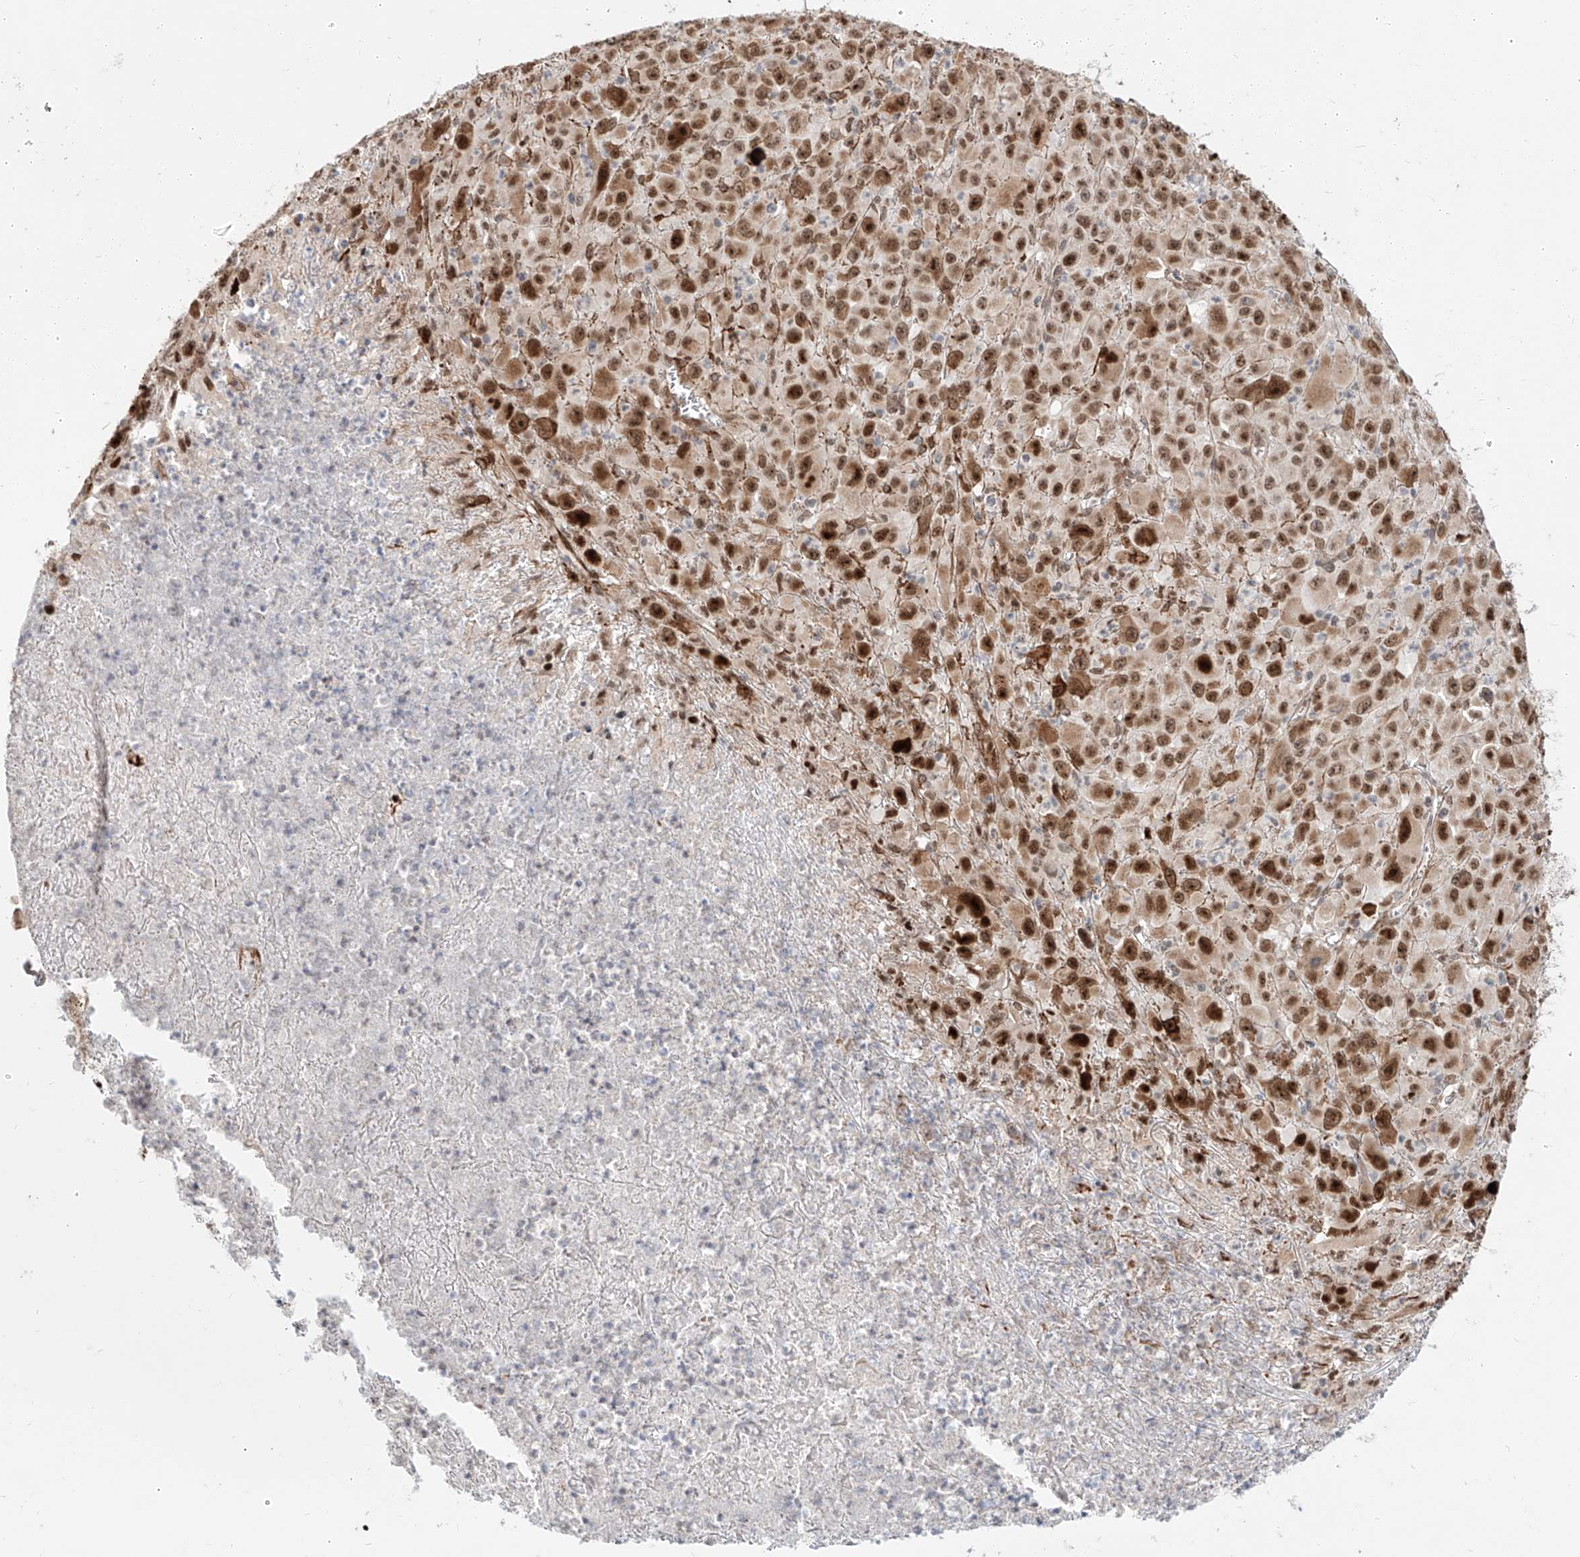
{"staining": {"intensity": "strong", "quantity": ">75%", "location": "nuclear"}, "tissue": "melanoma", "cell_type": "Tumor cells", "image_type": "cancer", "snomed": [{"axis": "morphology", "description": "Malignant melanoma, Metastatic site"}, {"axis": "topography", "description": "Skin"}], "caption": "Strong nuclear protein positivity is seen in approximately >75% of tumor cells in melanoma. The staining was performed using DAB (3,3'-diaminobenzidine) to visualize the protein expression in brown, while the nuclei were stained in blue with hematoxylin (Magnification: 20x).", "gene": "ZNF710", "patient": {"sex": "female", "age": 56}}